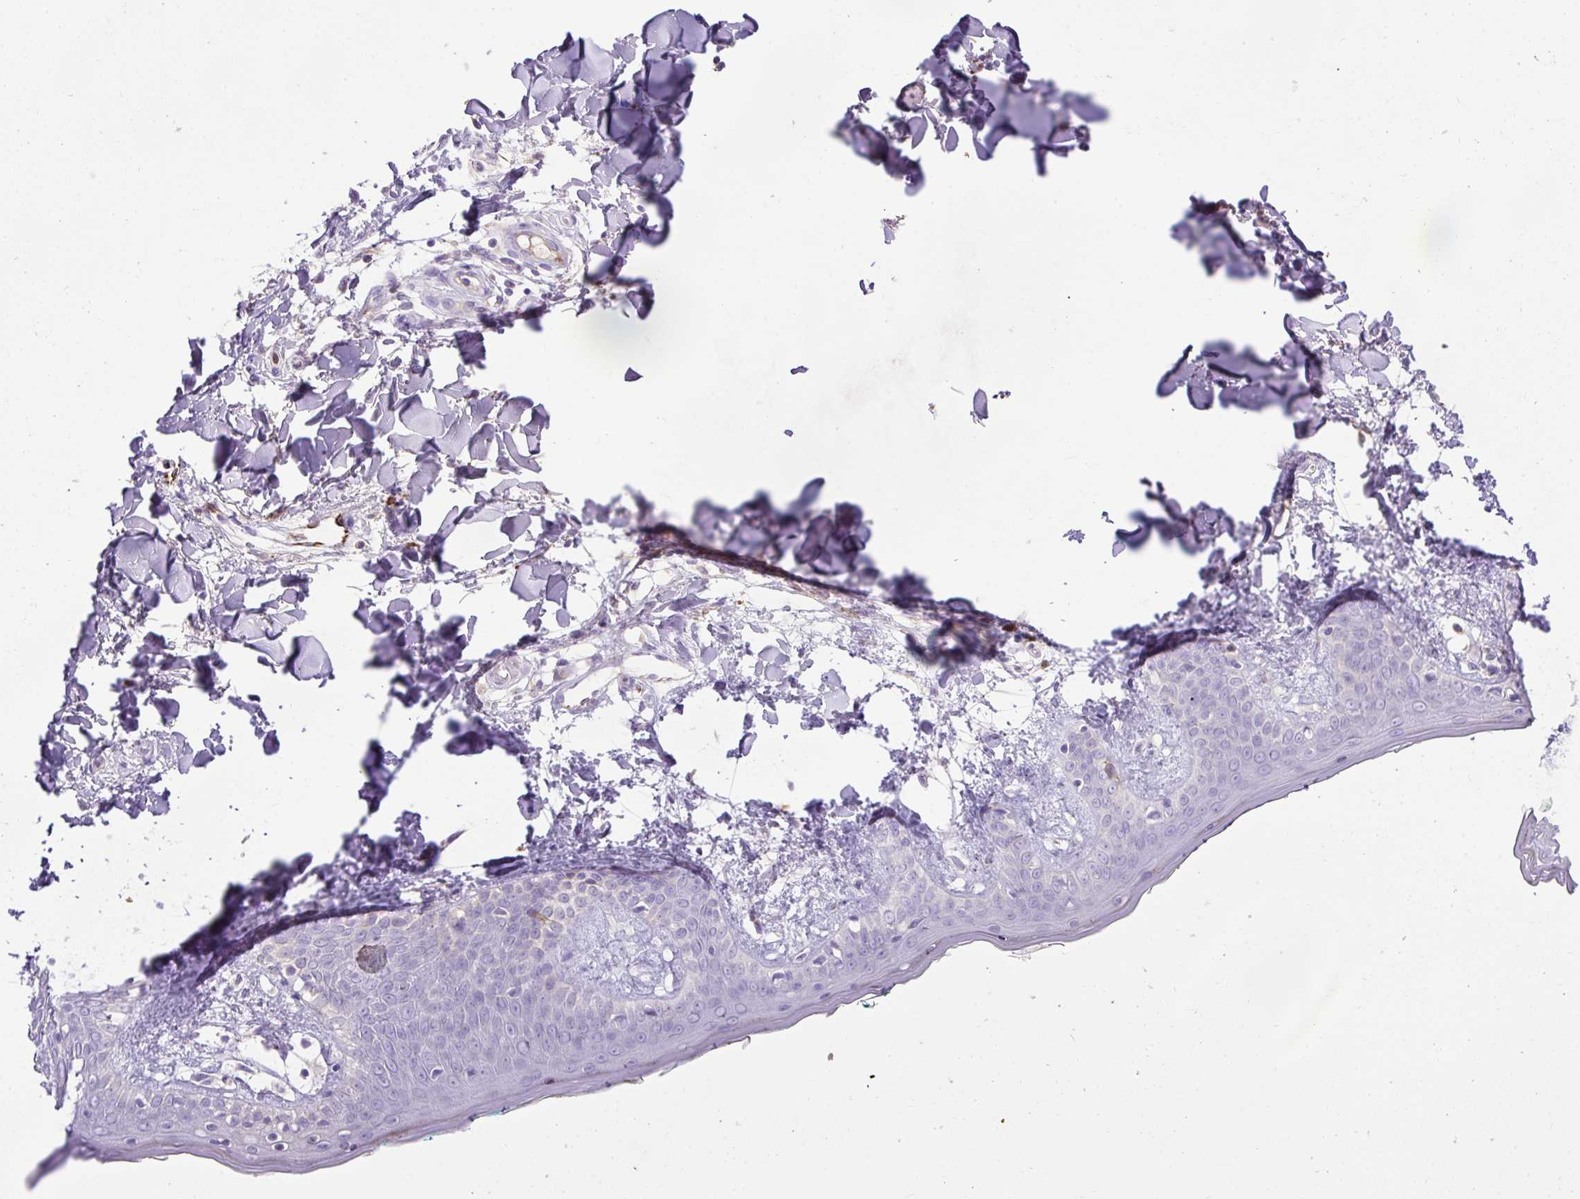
{"staining": {"intensity": "negative", "quantity": "none", "location": "none"}, "tissue": "skin", "cell_type": "Fibroblasts", "image_type": "normal", "snomed": [{"axis": "morphology", "description": "Normal tissue, NOS"}, {"axis": "topography", "description": "Skin"}], "caption": "Immunohistochemistry (IHC) of unremarkable human skin demonstrates no staining in fibroblasts.", "gene": "SPTBN5", "patient": {"sex": "female", "age": 34}}